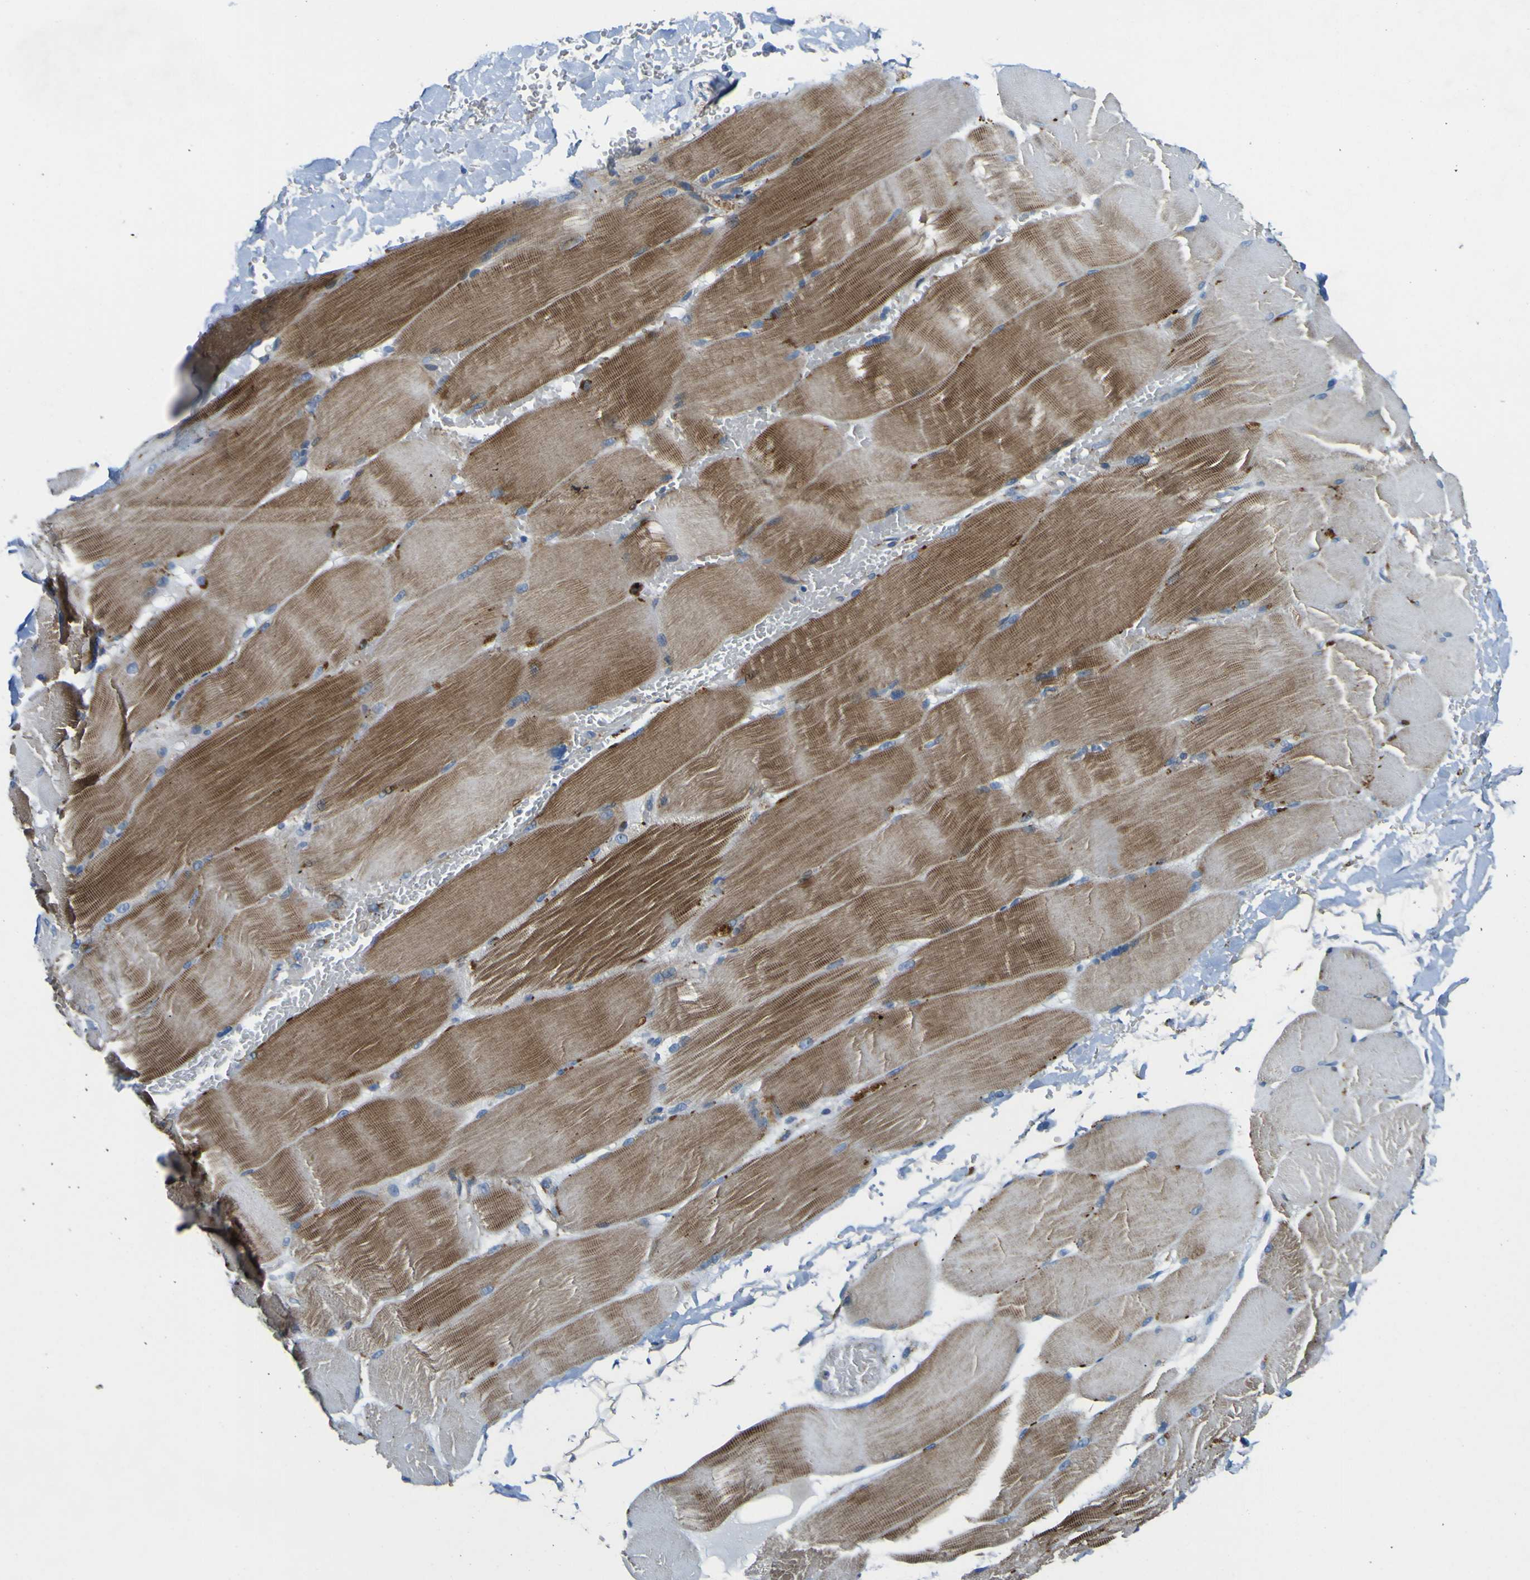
{"staining": {"intensity": "moderate", "quantity": ">75%", "location": "cytoplasmic/membranous"}, "tissue": "skeletal muscle", "cell_type": "Myocytes", "image_type": "normal", "snomed": [{"axis": "morphology", "description": "Normal tissue, NOS"}, {"axis": "topography", "description": "Skin"}, {"axis": "topography", "description": "Skeletal muscle"}], "caption": "A brown stain shows moderate cytoplasmic/membranous staining of a protein in myocytes of benign skeletal muscle.", "gene": "ALDH18A1", "patient": {"sex": "male", "age": 83}}